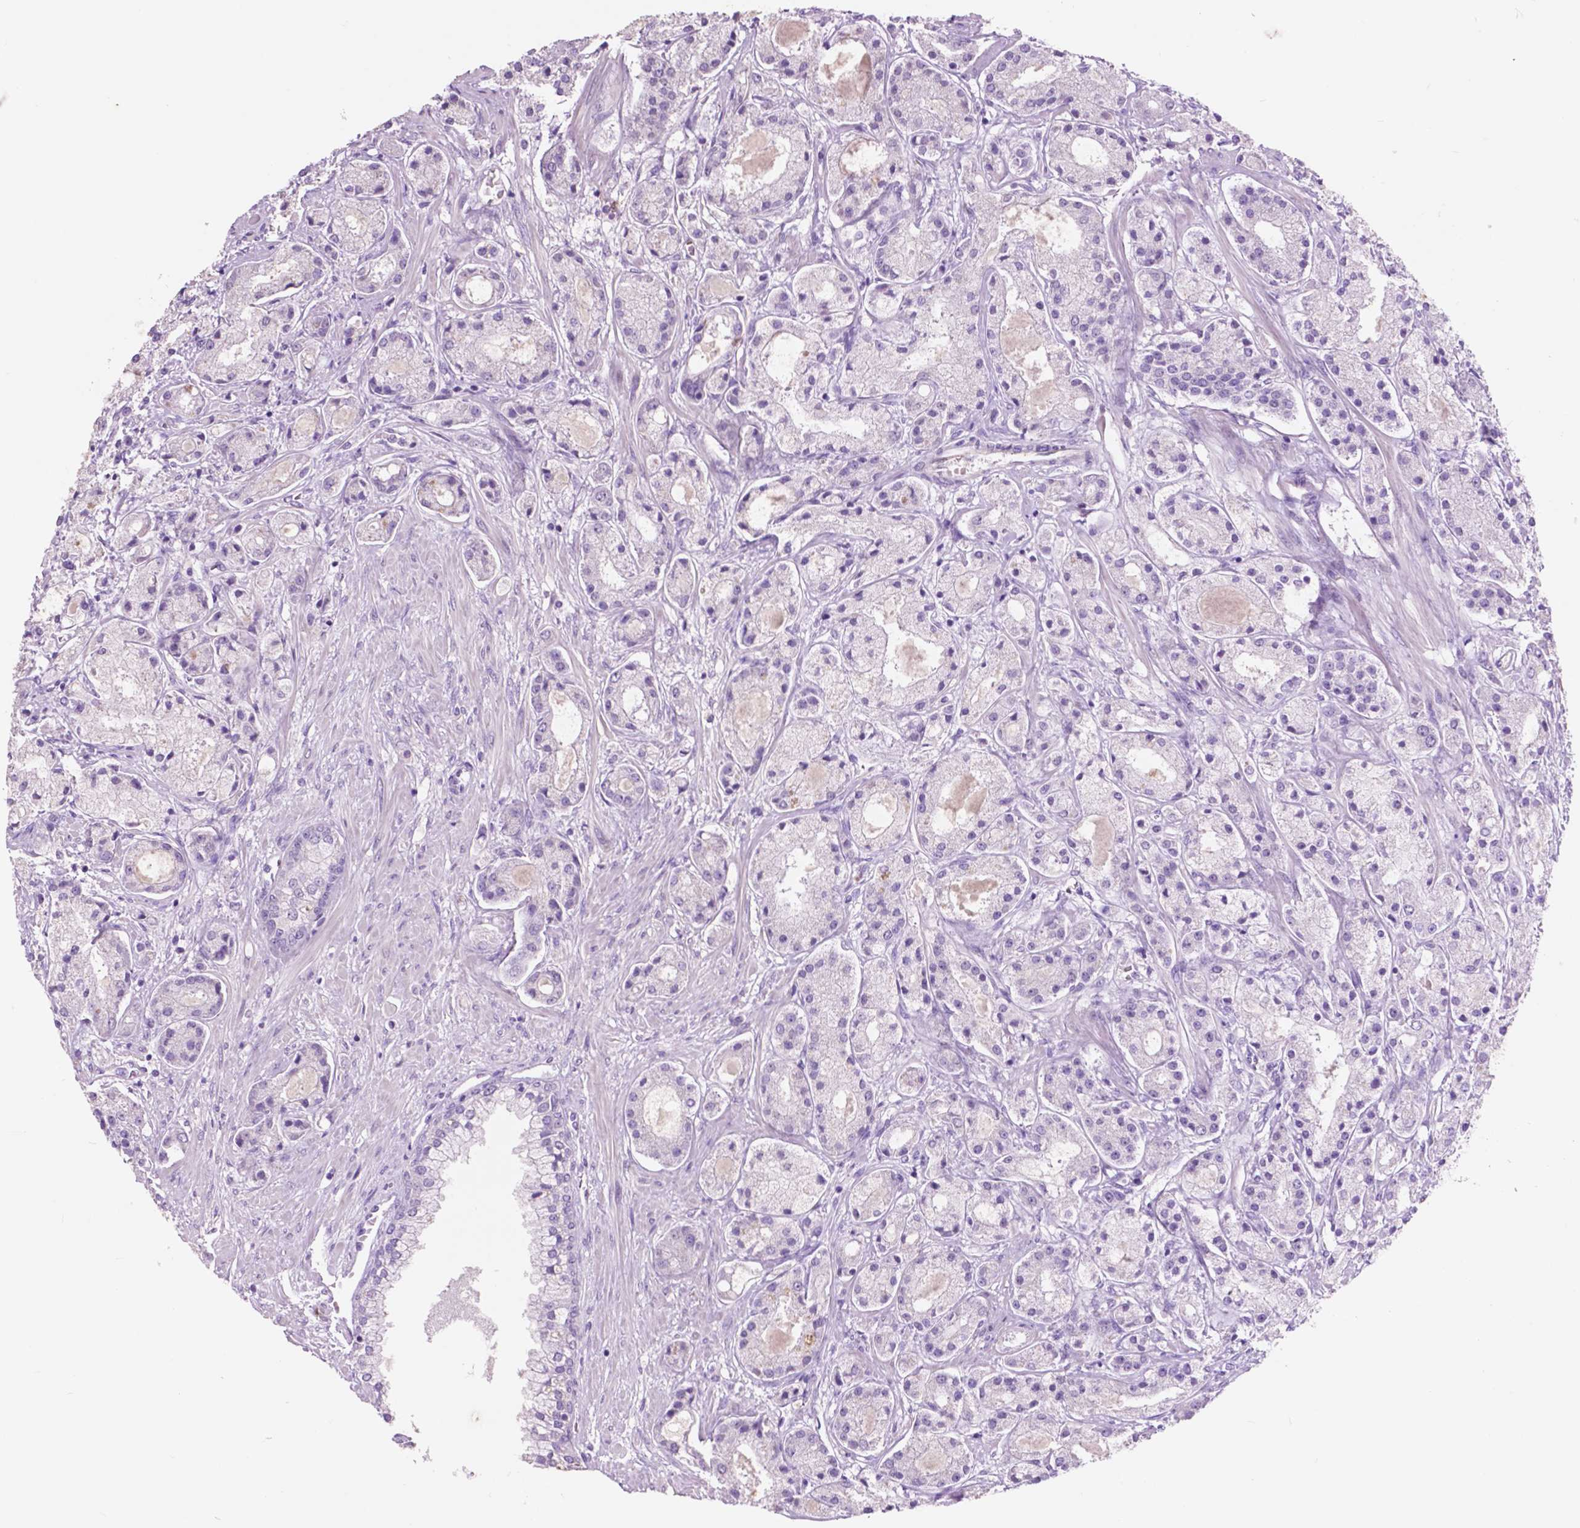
{"staining": {"intensity": "negative", "quantity": "none", "location": "none"}, "tissue": "prostate cancer", "cell_type": "Tumor cells", "image_type": "cancer", "snomed": [{"axis": "morphology", "description": "Adenocarcinoma, High grade"}, {"axis": "topography", "description": "Prostate"}], "caption": "The micrograph exhibits no staining of tumor cells in prostate cancer.", "gene": "IDO1", "patient": {"sex": "male", "age": 67}}